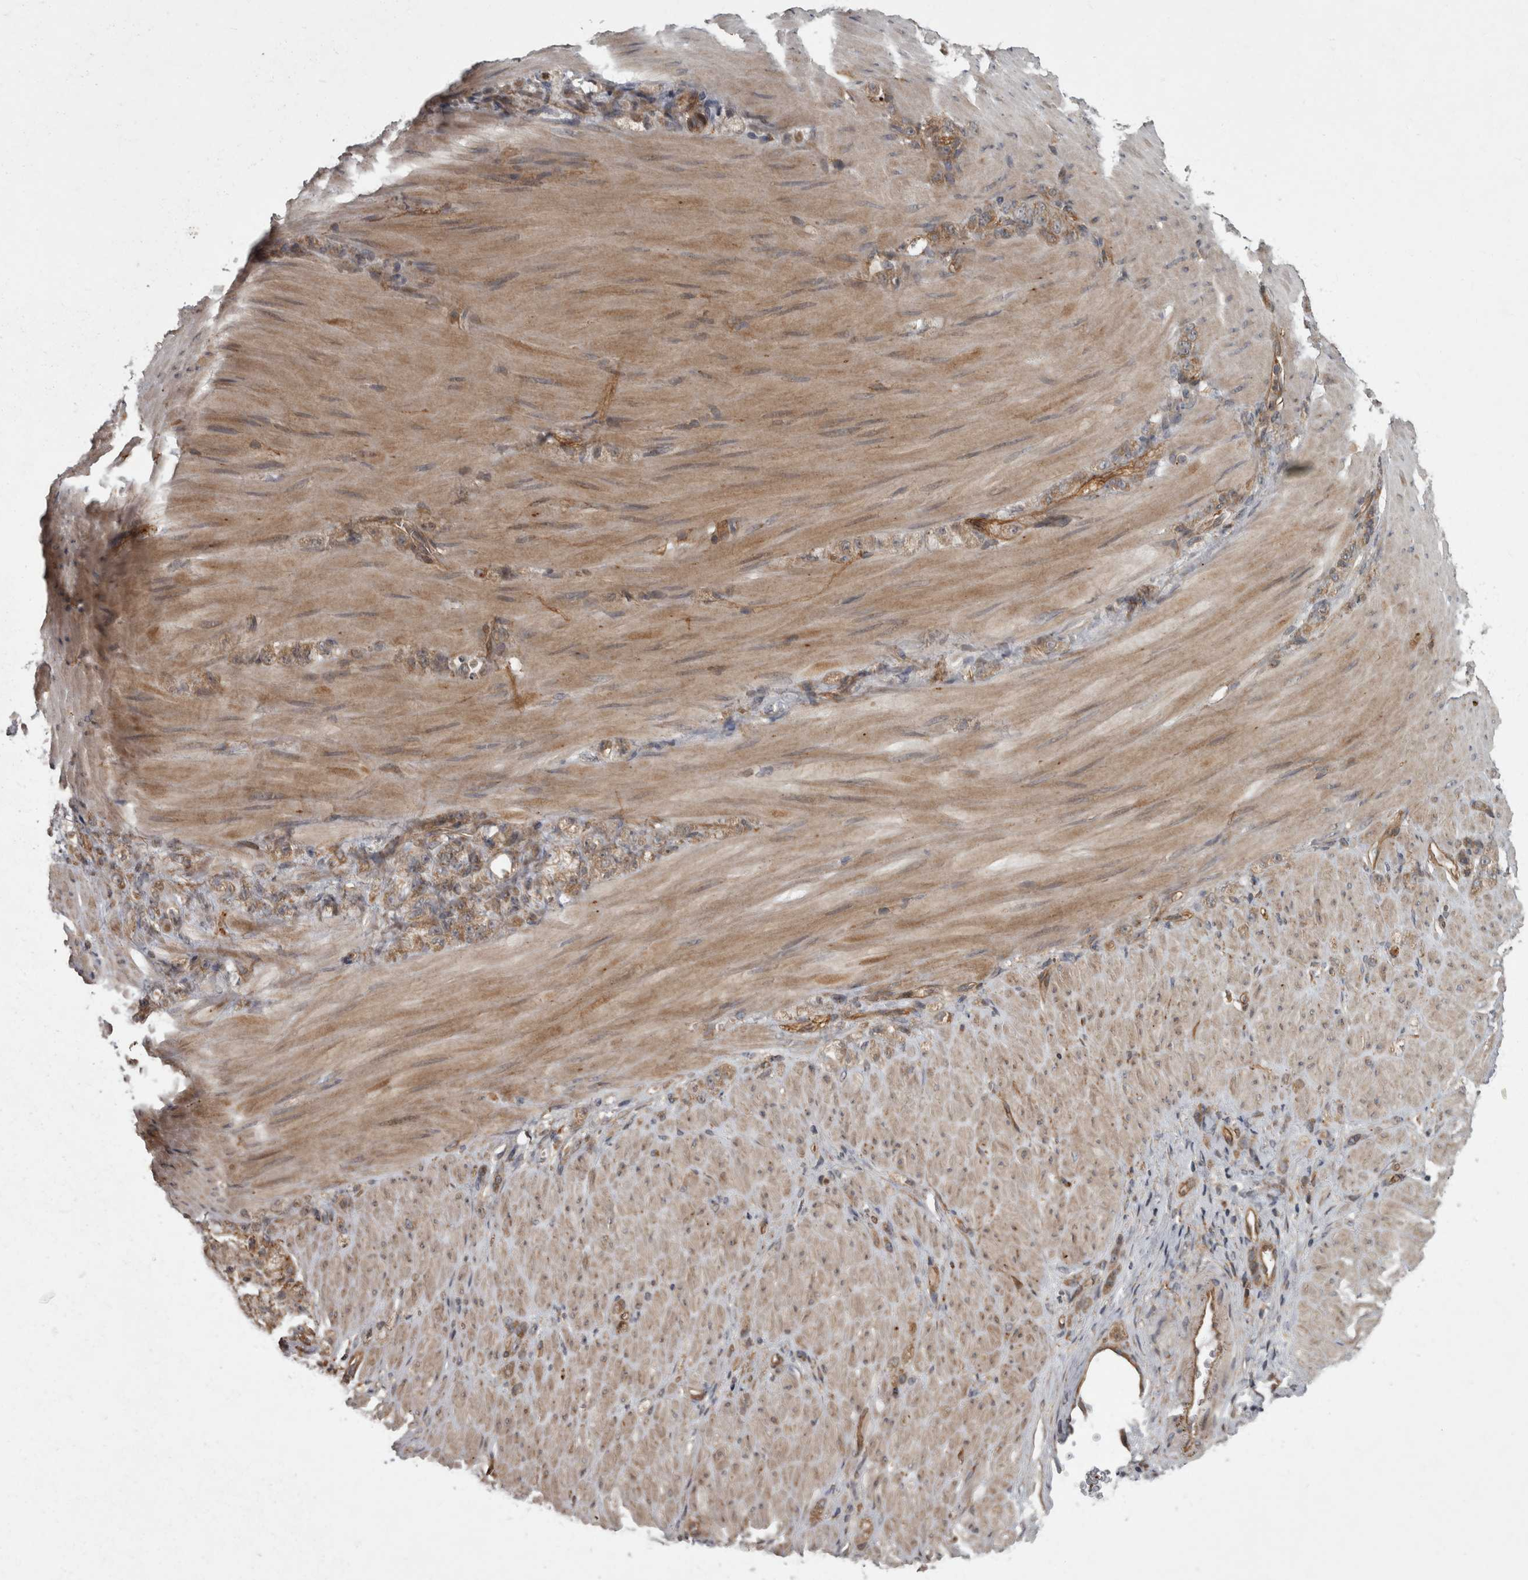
{"staining": {"intensity": "moderate", "quantity": ">75%", "location": "cytoplasmic/membranous"}, "tissue": "stomach cancer", "cell_type": "Tumor cells", "image_type": "cancer", "snomed": [{"axis": "morphology", "description": "Normal tissue, NOS"}, {"axis": "morphology", "description": "Adenocarcinoma, NOS"}, {"axis": "topography", "description": "Stomach"}], "caption": "IHC (DAB (3,3'-diaminobenzidine)) staining of human stomach cancer shows moderate cytoplasmic/membranous protein expression in about >75% of tumor cells.", "gene": "VEGFD", "patient": {"sex": "male", "age": 82}}